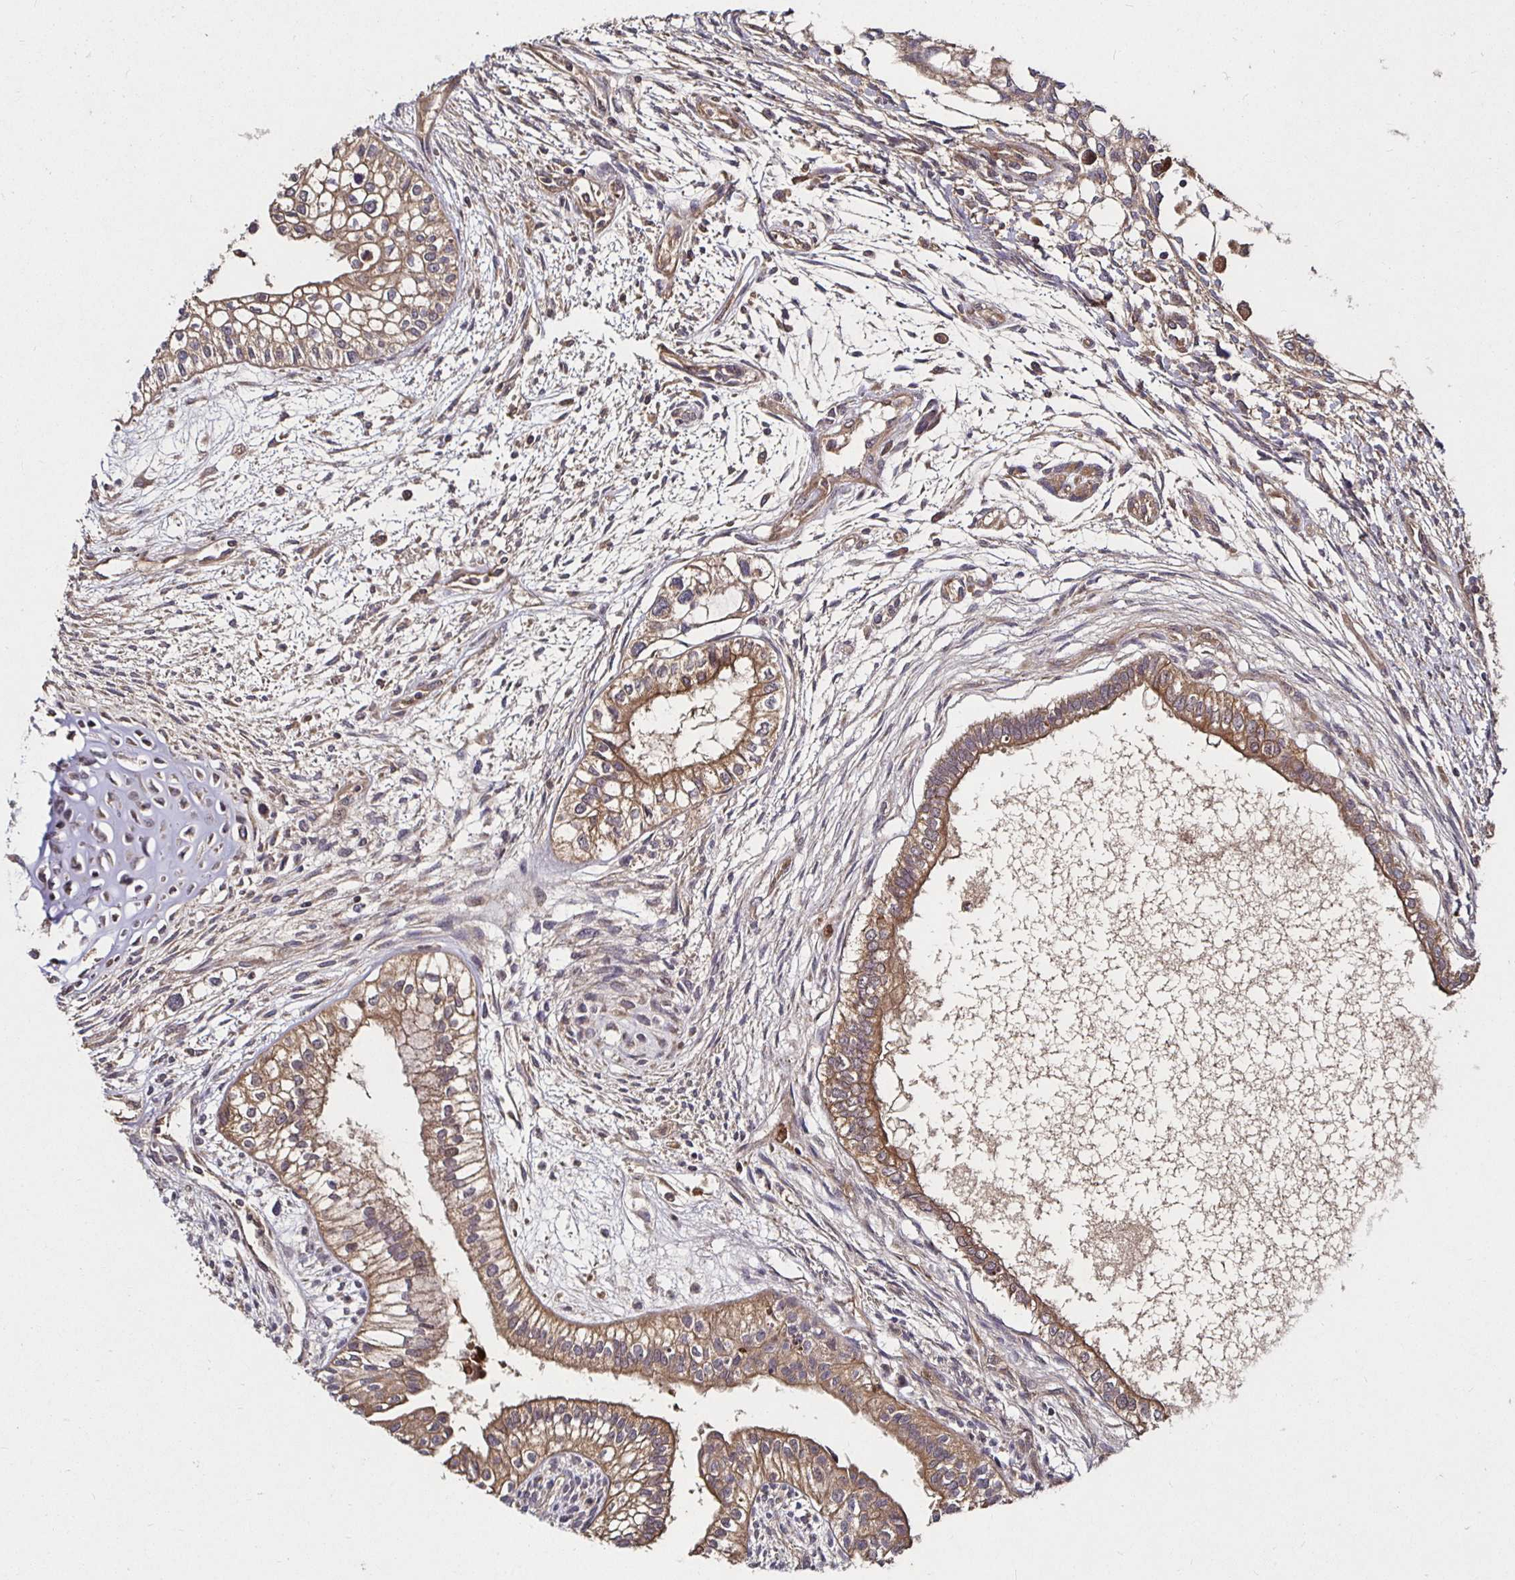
{"staining": {"intensity": "moderate", "quantity": ">75%", "location": "cytoplasmic/membranous"}, "tissue": "testis cancer", "cell_type": "Tumor cells", "image_type": "cancer", "snomed": [{"axis": "morphology", "description": "Carcinoma, Embryonal, NOS"}, {"axis": "topography", "description": "Testis"}], "caption": "IHC (DAB) staining of human embryonal carcinoma (testis) exhibits moderate cytoplasmic/membranous protein staining in about >75% of tumor cells. Using DAB (brown) and hematoxylin (blue) stains, captured at high magnification using brightfield microscopy.", "gene": "SMYD3", "patient": {"sex": "male", "age": 37}}